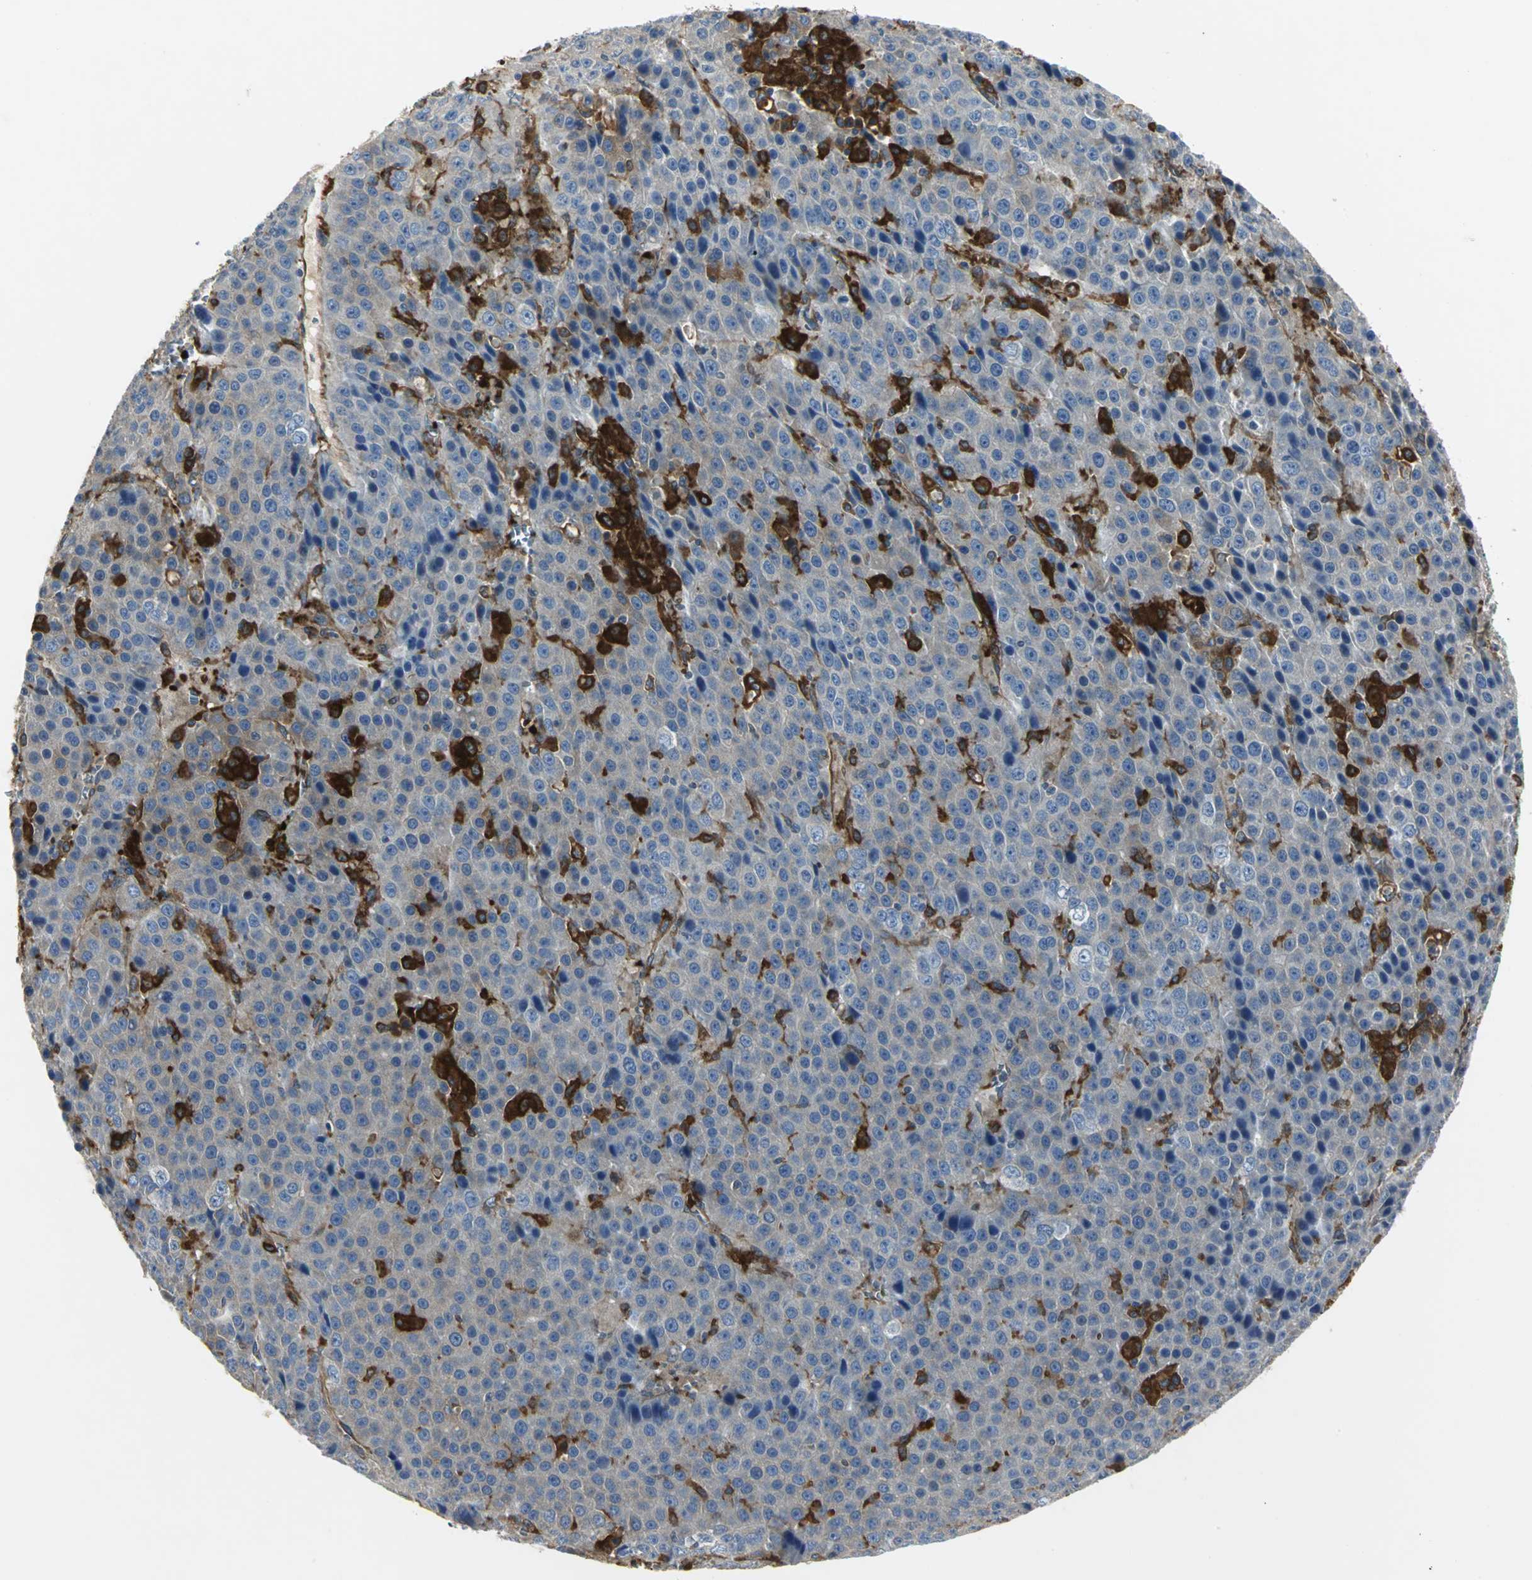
{"staining": {"intensity": "moderate", "quantity": "25%-75%", "location": "cytoplasmic/membranous"}, "tissue": "liver cancer", "cell_type": "Tumor cells", "image_type": "cancer", "snomed": [{"axis": "morphology", "description": "Carcinoma, Hepatocellular, NOS"}, {"axis": "topography", "description": "Liver"}], "caption": "Immunohistochemical staining of hepatocellular carcinoma (liver) reveals medium levels of moderate cytoplasmic/membranous protein expression in approximately 25%-75% of tumor cells.", "gene": "CHRNB1", "patient": {"sex": "female", "age": 53}}